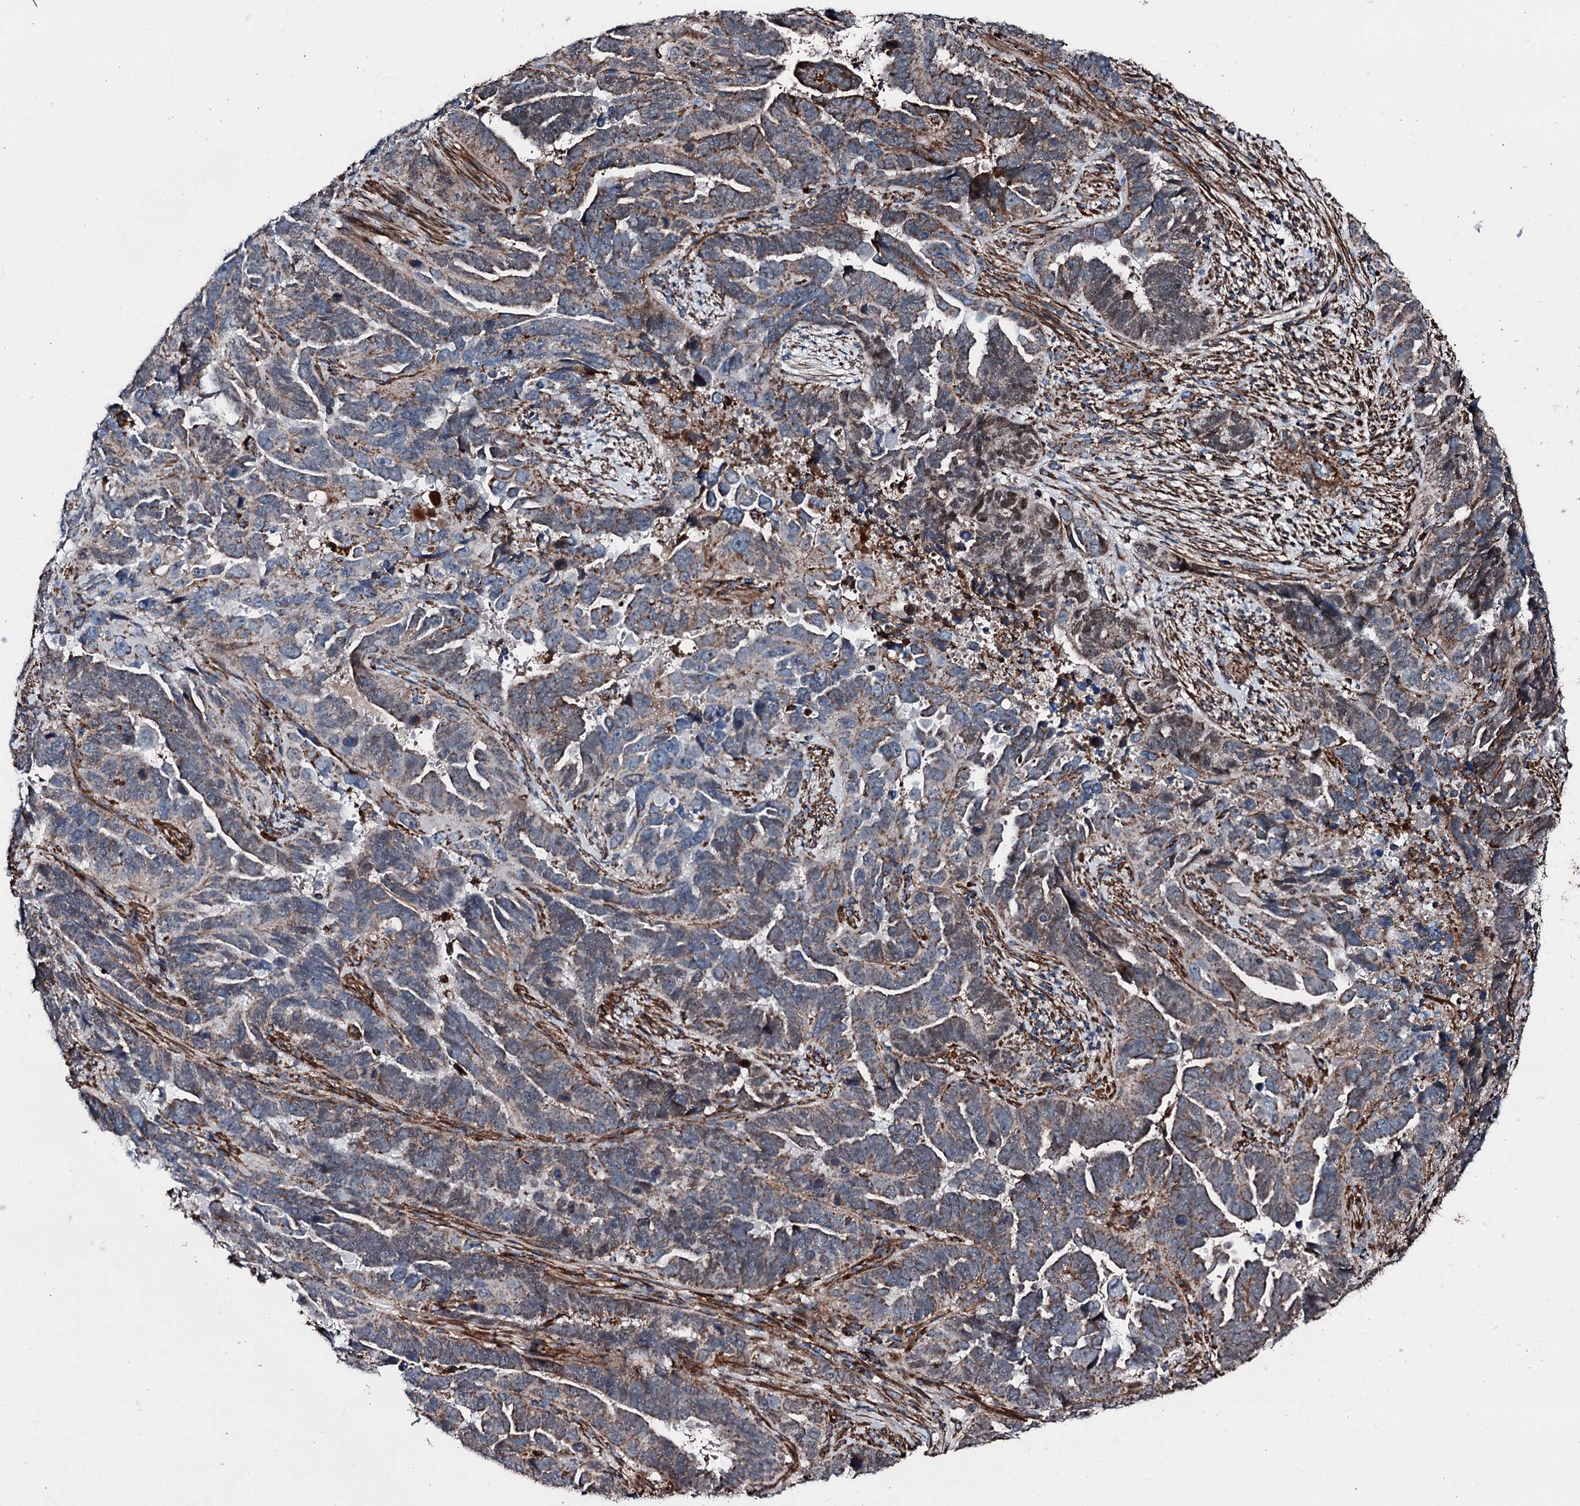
{"staining": {"intensity": "moderate", "quantity": ">75%", "location": "cytoplasmic/membranous"}, "tissue": "endometrial cancer", "cell_type": "Tumor cells", "image_type": "cancer", "snomed": [{"axis": "morphology", "description": "Adenocarcinoma, NOS"}, {"axis": "topography", "description": "Endometrium"}], "caption": "A micrograph of human adenocarcinoma (endometrial) stained for a protein exhibits moderate cytoplasmic/membranous brown staining in tumor cells.", "gene": "DDIAS", "patient": {"sex": "female", "age": 65}}